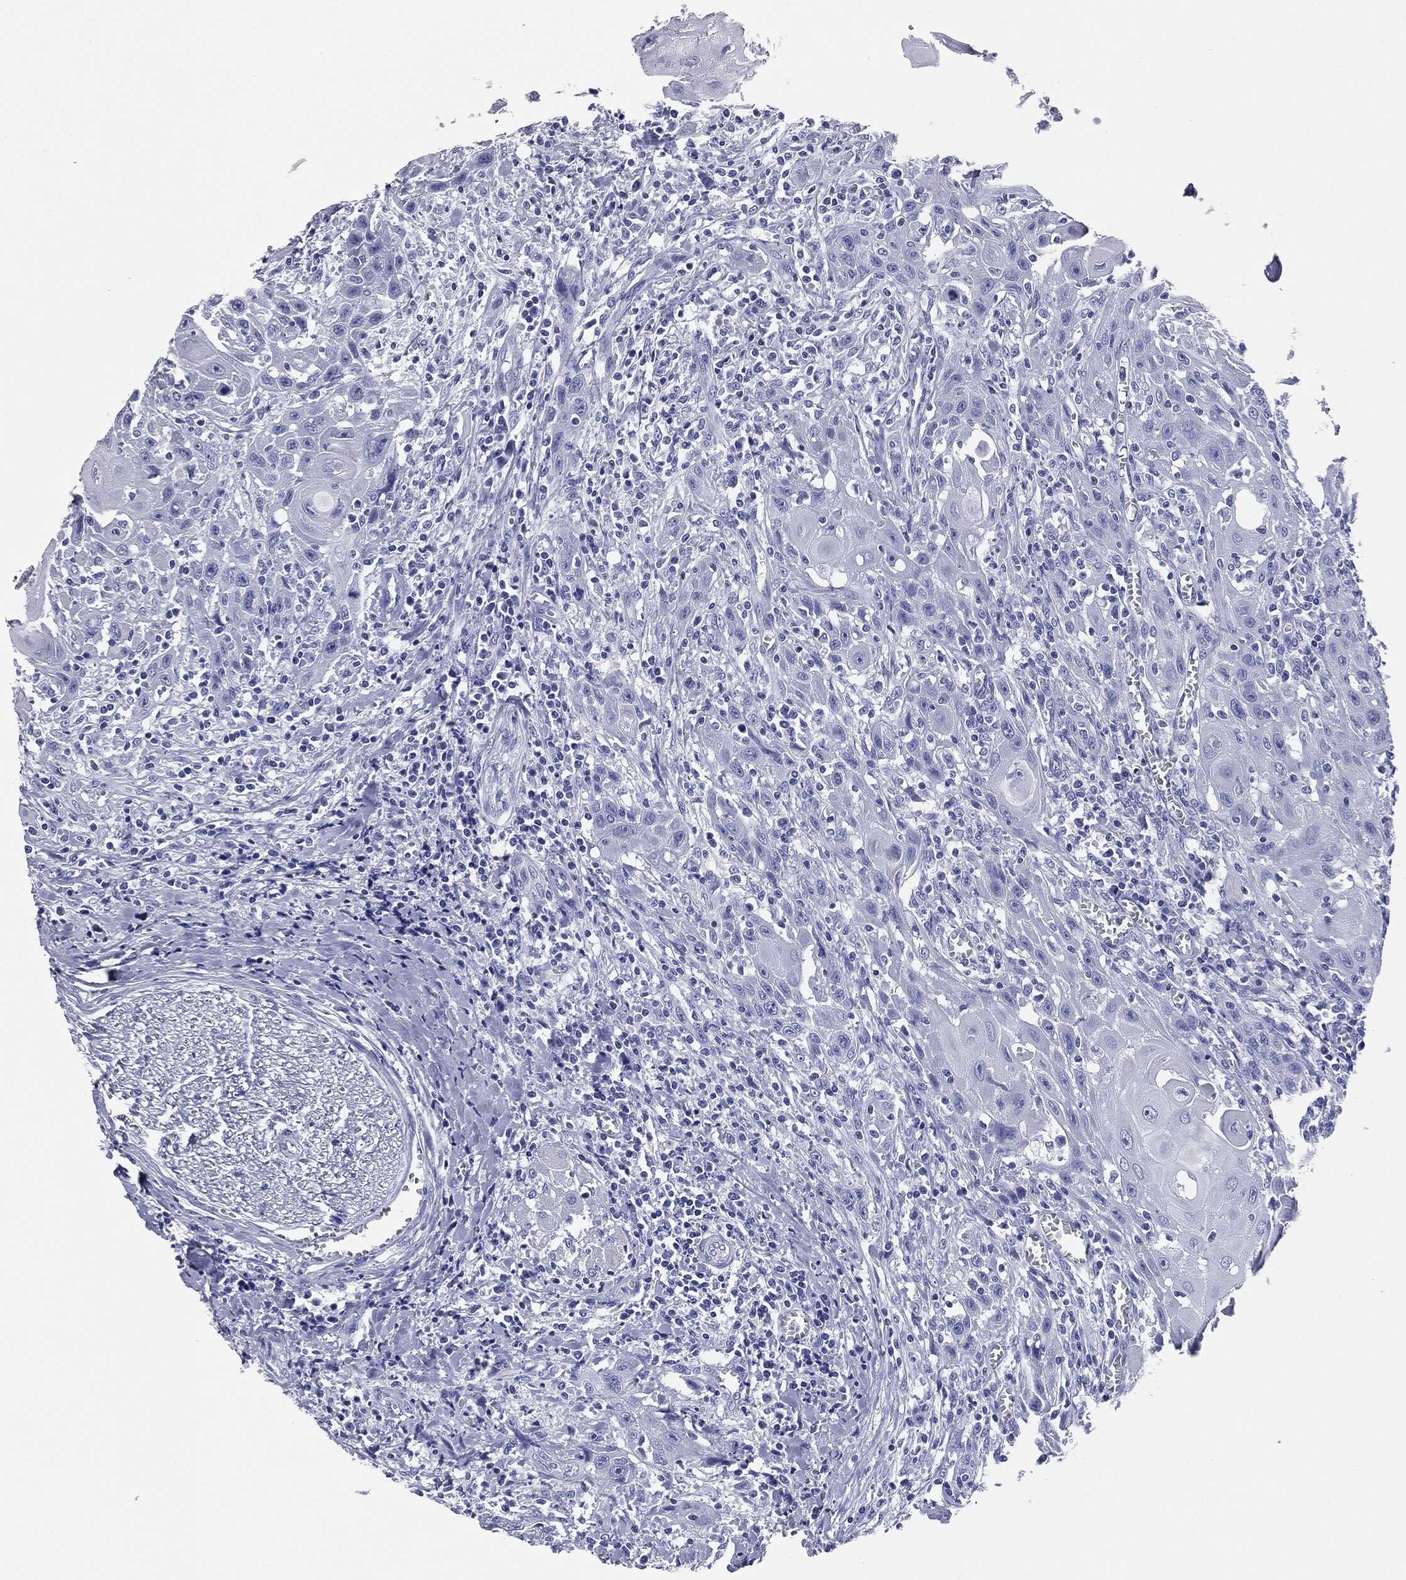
{"staining": {"intensity": "negative", "quantity": "none", "location": "none"}, "tissue": "head and neck cancer", "cell_type": "Tumor cells", "image_type": "cancer", "snomed": [{"axis": "morphology", "description": "Normal tissue, NOS"}, {"axis": "morphology", "description": "Squamous cell carcinoma, NOS"}, {"axis": "topography", "description": "Oral tissue"}, {"axis": "topography", "description": "Head-Neck"}], "caption": "Immunohistochemistry of human head and neck cancer exhibits no staining in tumor cells.", "gene": "ATP2A1", "patient": {"sex": "male", "age": 71}}